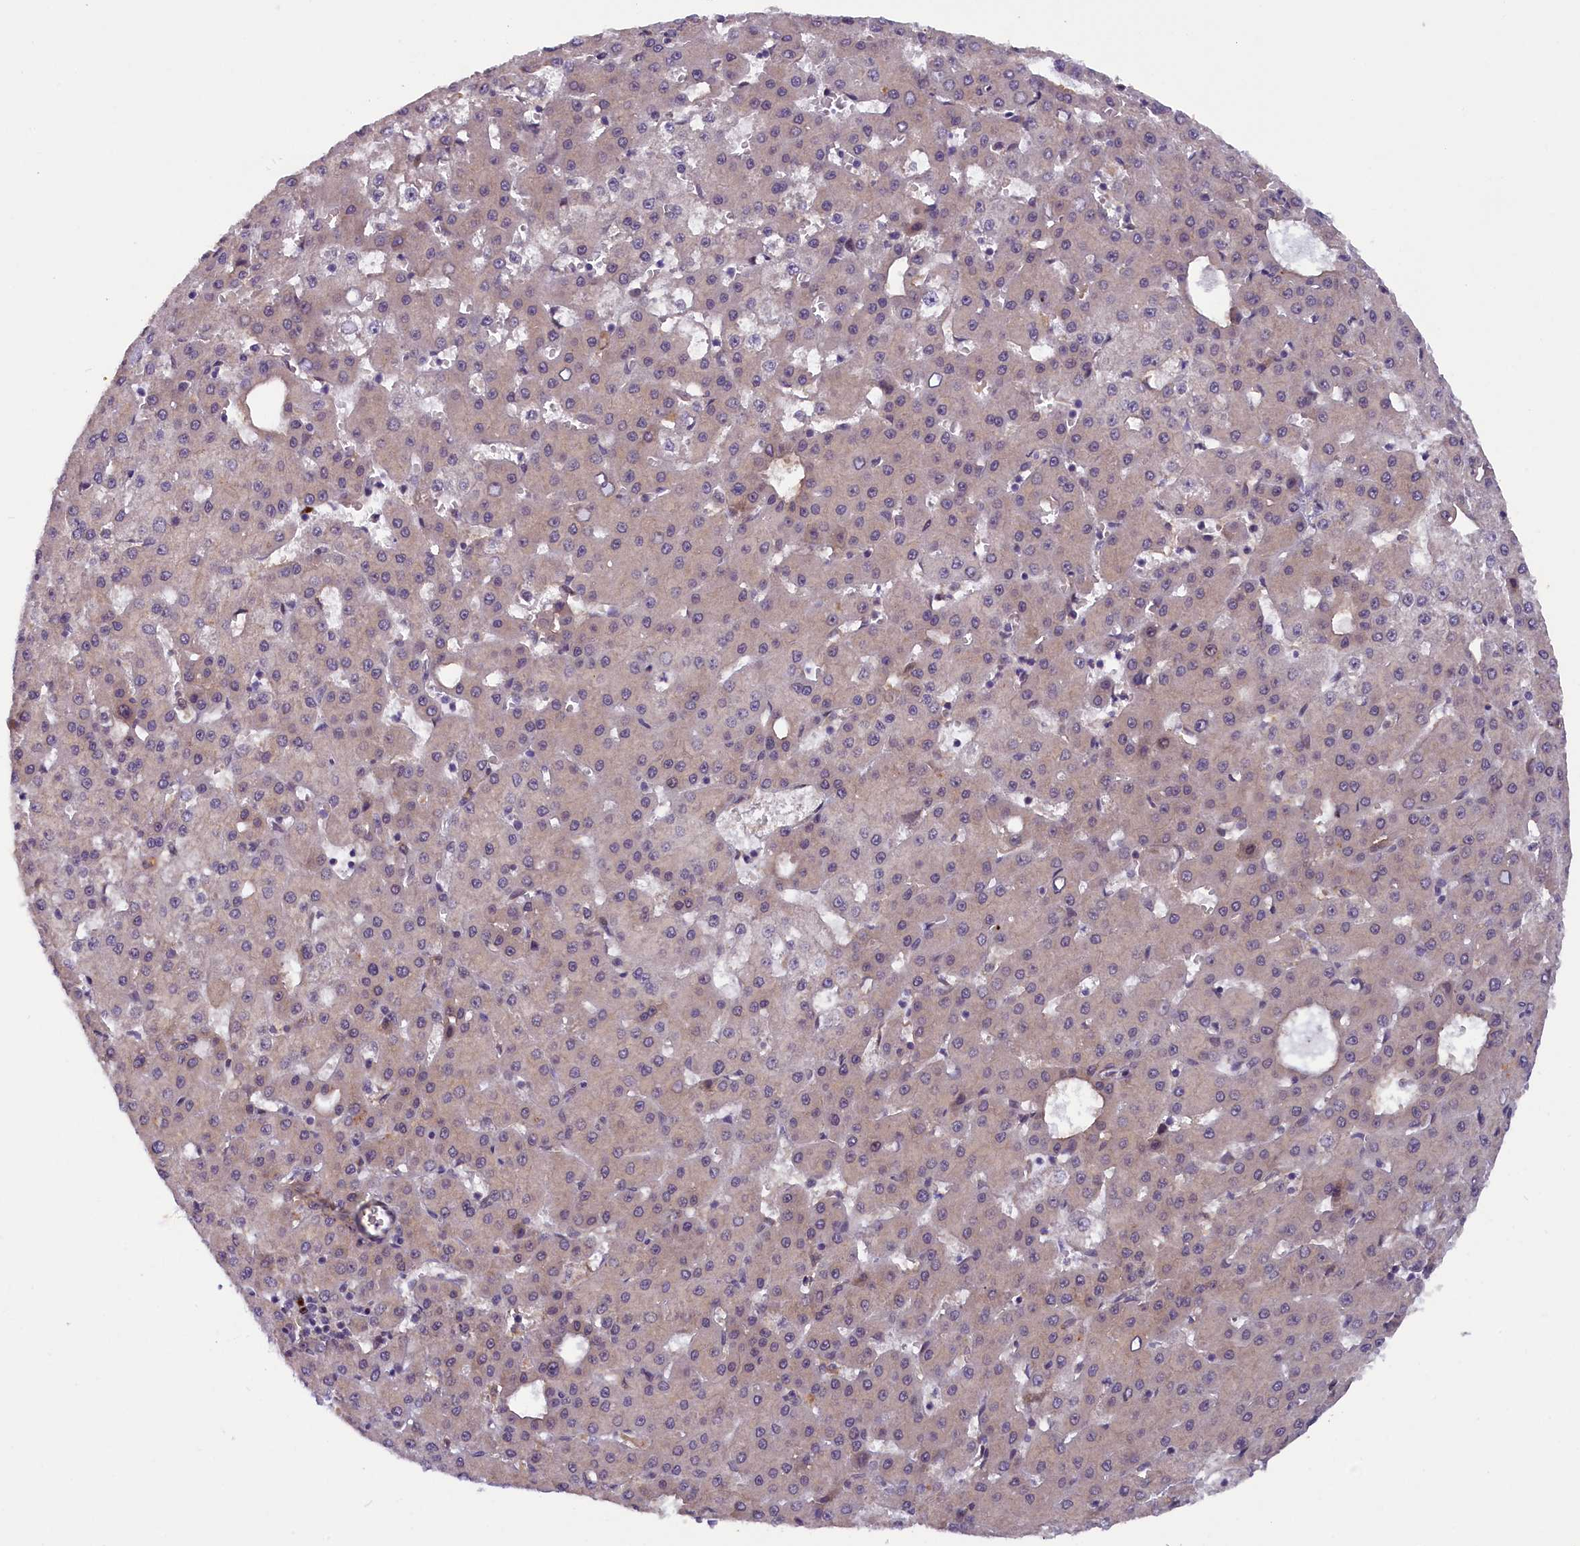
{"staining": {"intensity": "negative", "quantity": "none", "location": "none"}, "tissue": "liver cancer", "cell_type": "Tumor cells", "image_type": "cancer", "snomed": [{"axis": "morphology", "description": "Carcinoma, Hepatocellular, NOS"}, {"axis": "topography", "description": "Liver"}], "caption": "High magnification brightfield microscopy of liver cancer stained with DAB (brown) and counterstained with hematoxylin (blue): tumor cells show no significant positivity. The staining is performed using DAB brown chromogen with nuclei counter-stained in using hematoxylin.", "gene": "CCDC9B", "patient": {"sex": "male", "age": 47}}